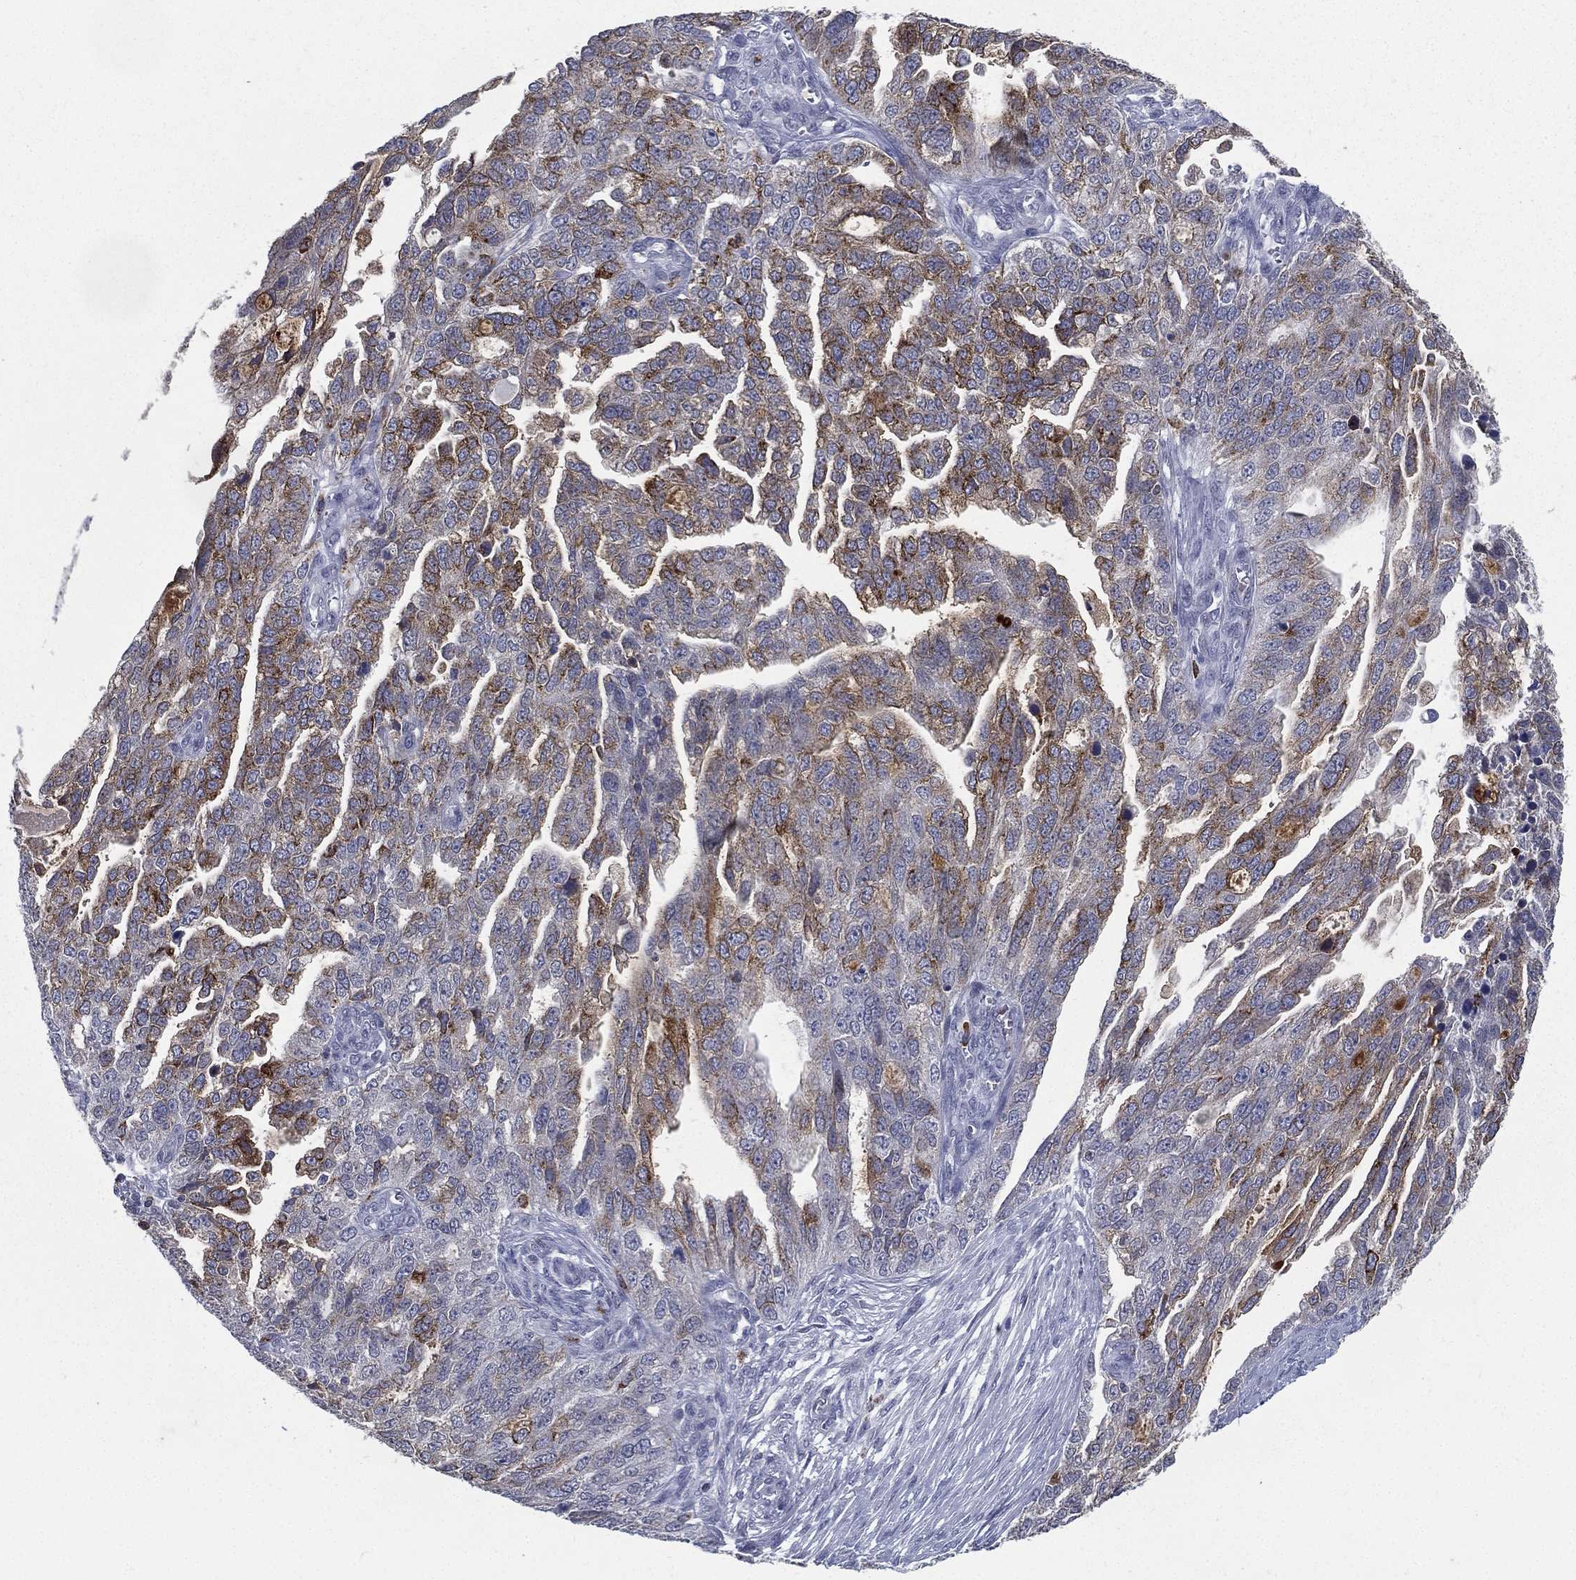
{"staining": {"intensity": "strong", "quantity": "25%-75%", "location": "cytoplasmic/membranous"}, "tissue": "ovarian cancer", "cell_type": "Tumor cells", "image_type": "cancer", "snomed": [{"axis": "morphology", "description": "Cystadenocarcinoma, serous, NOS"}, {"axis": "topography", "description": "Ovary"}], "caption": "Immunohistochemistry (IHC) histopathology image of neoplastic tissue: human ovarian cancer stained using IHC exhibits high levels of strong protein expression localized specifically in the cytoplasmic/membranous of tumor cells, appearing as a cytoplasmic/membranous brown color.", "gene": "EVI2B", "patient": {"sex": "female", "age": 51}}